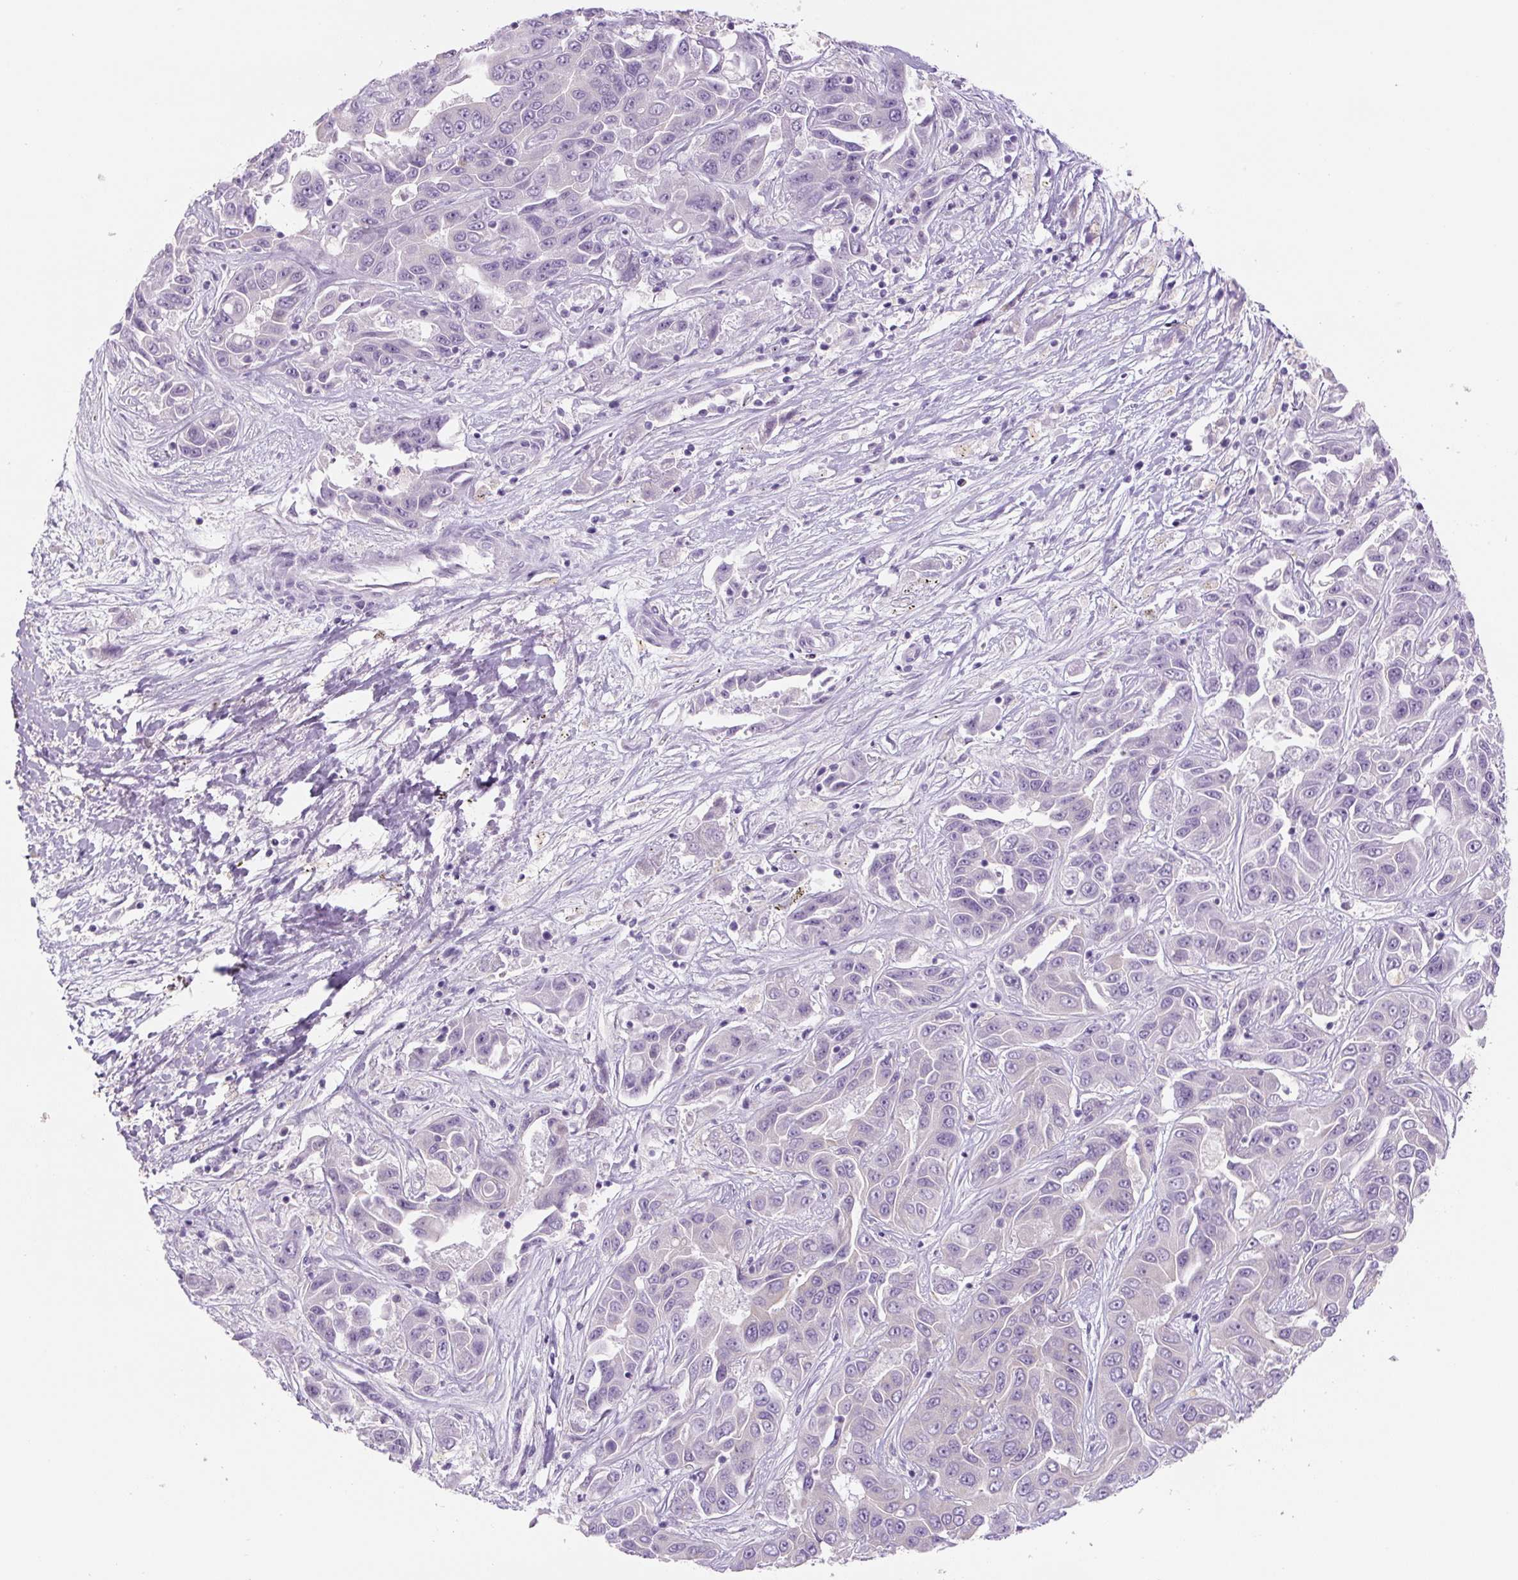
{"staining": {"intensity": "negative", "quantity": "none", "location": "none"}, "tissue": "liver cancer", "cell_type": "Tumor cells", "image_type": "cancer", "snomed": [{"axis": "morphology", "description": "Cholangiocarcinoma"}, {"axis": "topography", "description": "Liver"}], "caption": "Liver cholangiocarcinoma was stained to show a protein in brown. There is no significant positivity in tumor cells.", "gene": "YIF1B", "patient": {"sex": "female", "age": 52}}